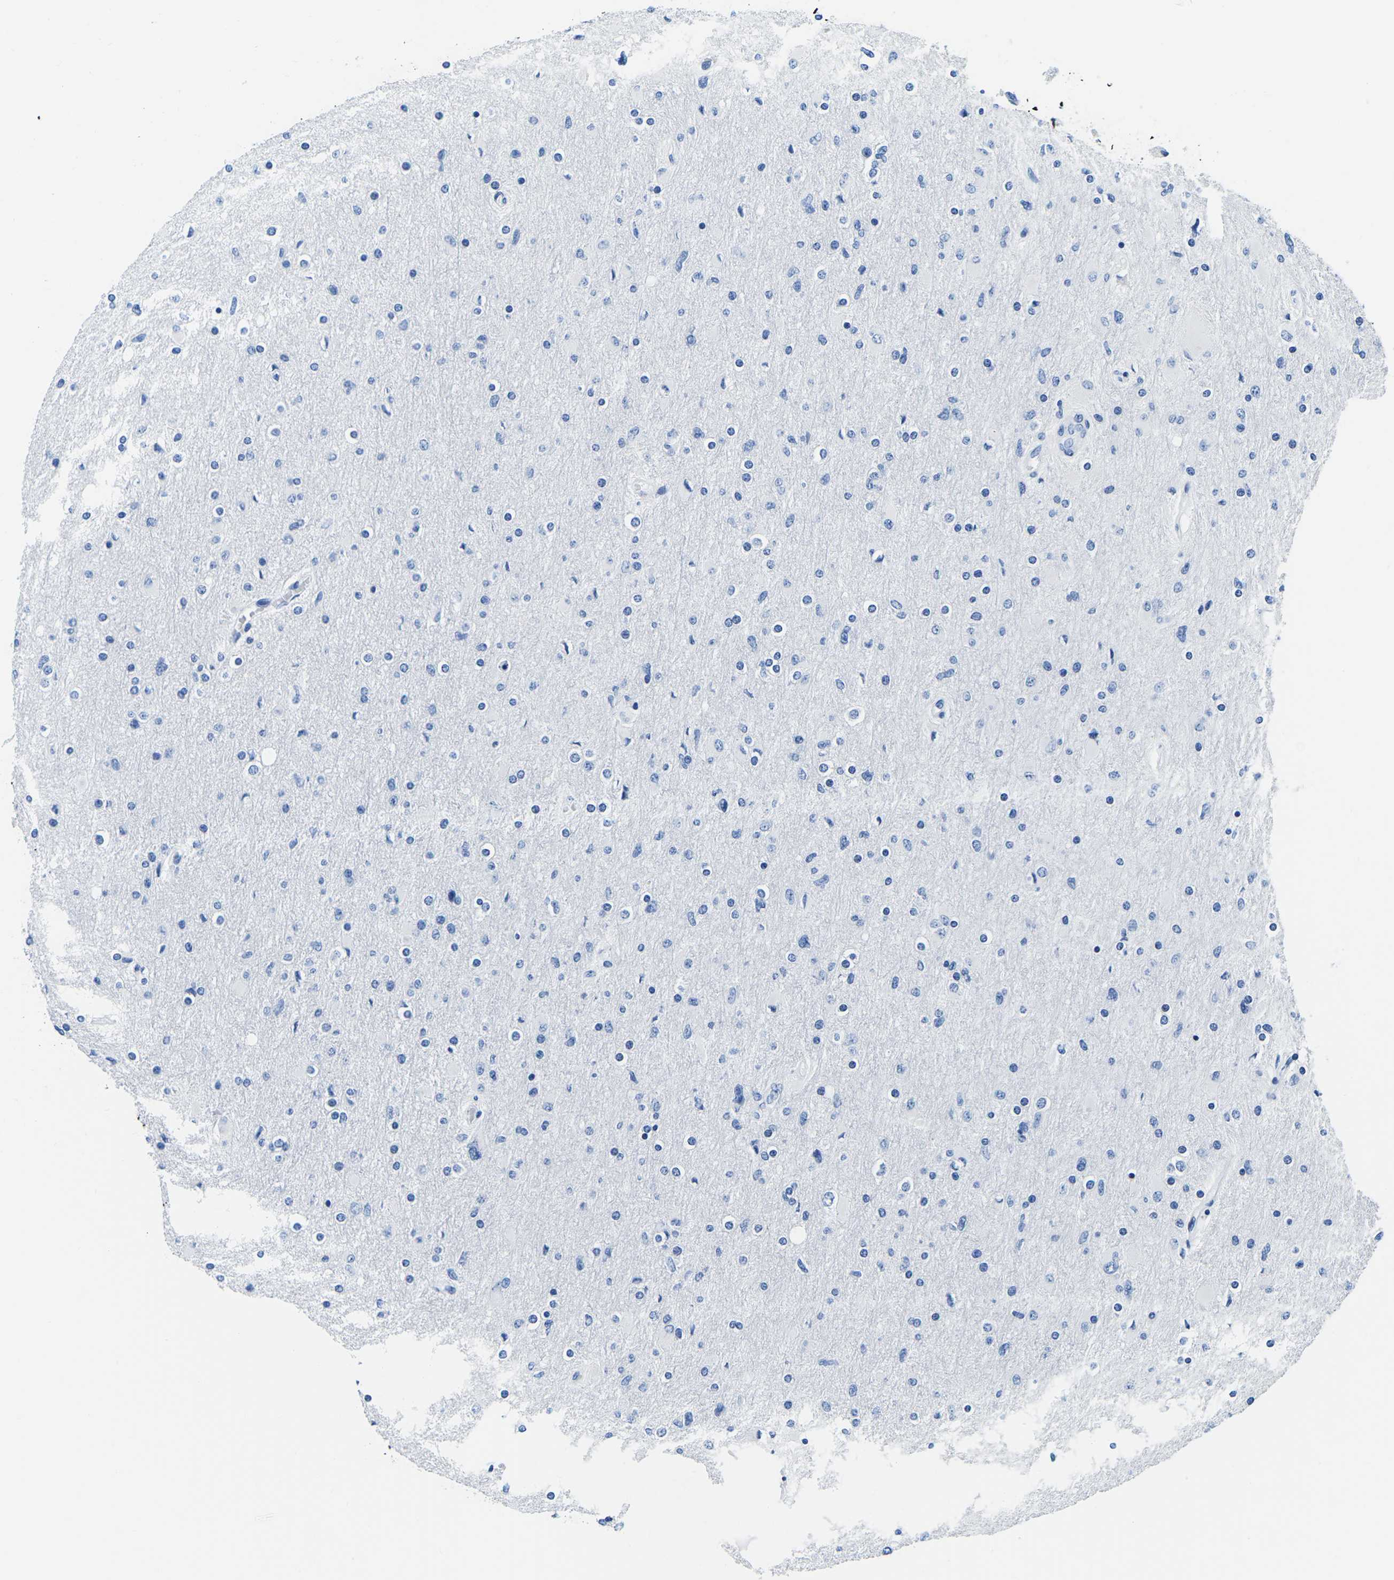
{"staining": {"intensity": "negative", "quantity": "none", "location": "none"}, "tissue": "glioma", "cell_type": "Tumor cells", "image_type": "cancer", "snomed": [{"axis": "morphology", "description": "Glioma, malignant, High grade"}, {"axis": "topography", "description": "Cerebral cortex"}], "caption": "Immunohistochemistry image of human glioma stained for a protein (brown), which shows no expression in tumor cells.", "gene": "CYP1A2", "patient": {"sex": "female", "age": 36}}